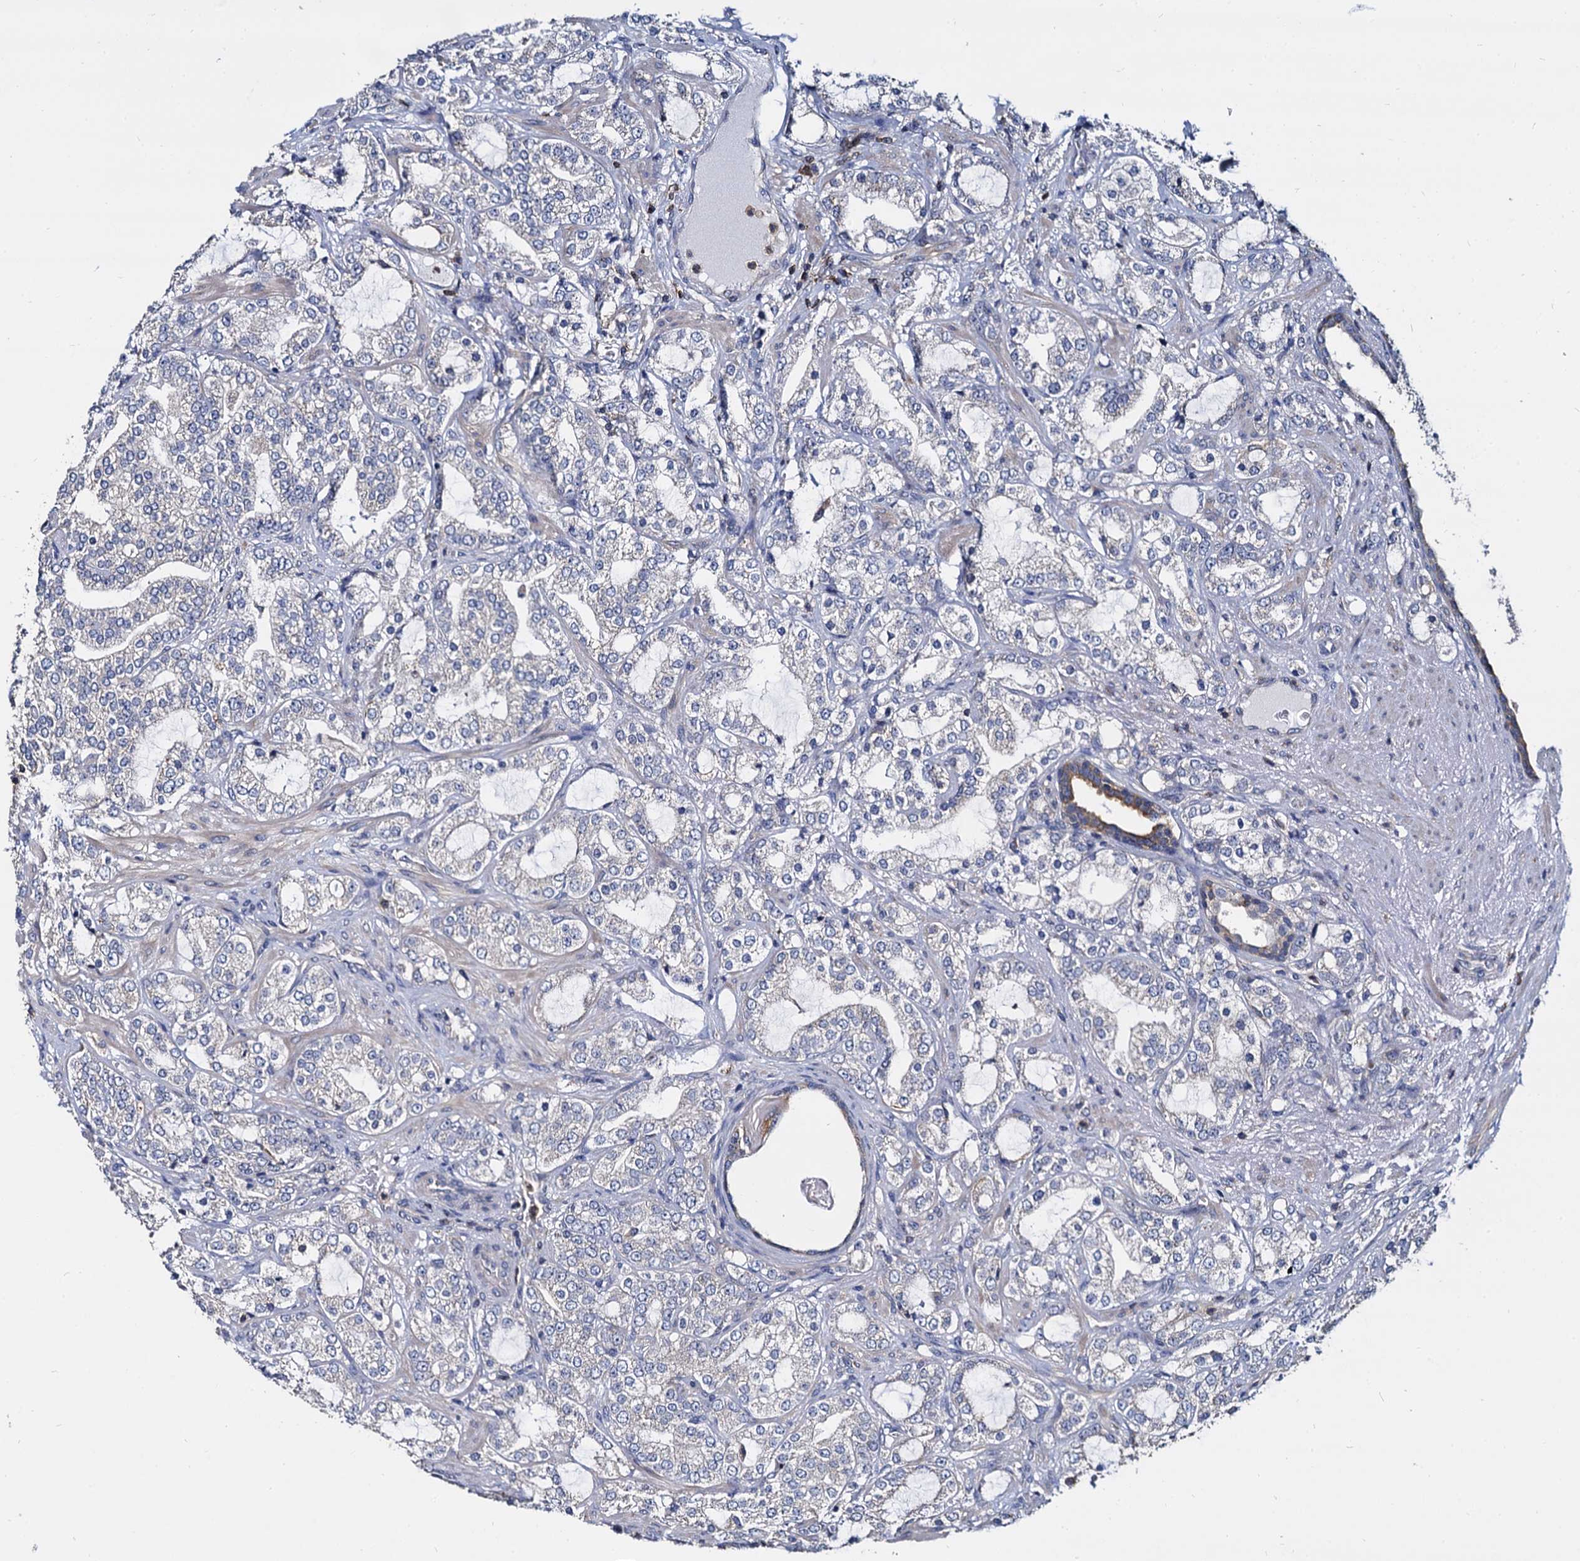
{"staining": {"intensity": "negative", "quantity": "none", "location": "none"}, "tissue": "prostate cancer", "cell_type": "Tumor cells", "image_type": "cancer", "snomed": [{"axis": "morphology", "description": "Adenocarcinoma, High grade"}, {"axis": "topography", "description": "Prostate"}], "caption": "This photomicrograph is of prostate cancer (adenocarcinoma (high-grade)) stained with immunohistochemistry to label a protein in brown with the nuclei are counter-stained blue. There is no staining in tumor cells.", "gene": "ANKRD13A", "patient": {"sex": "male", "age": 64}}